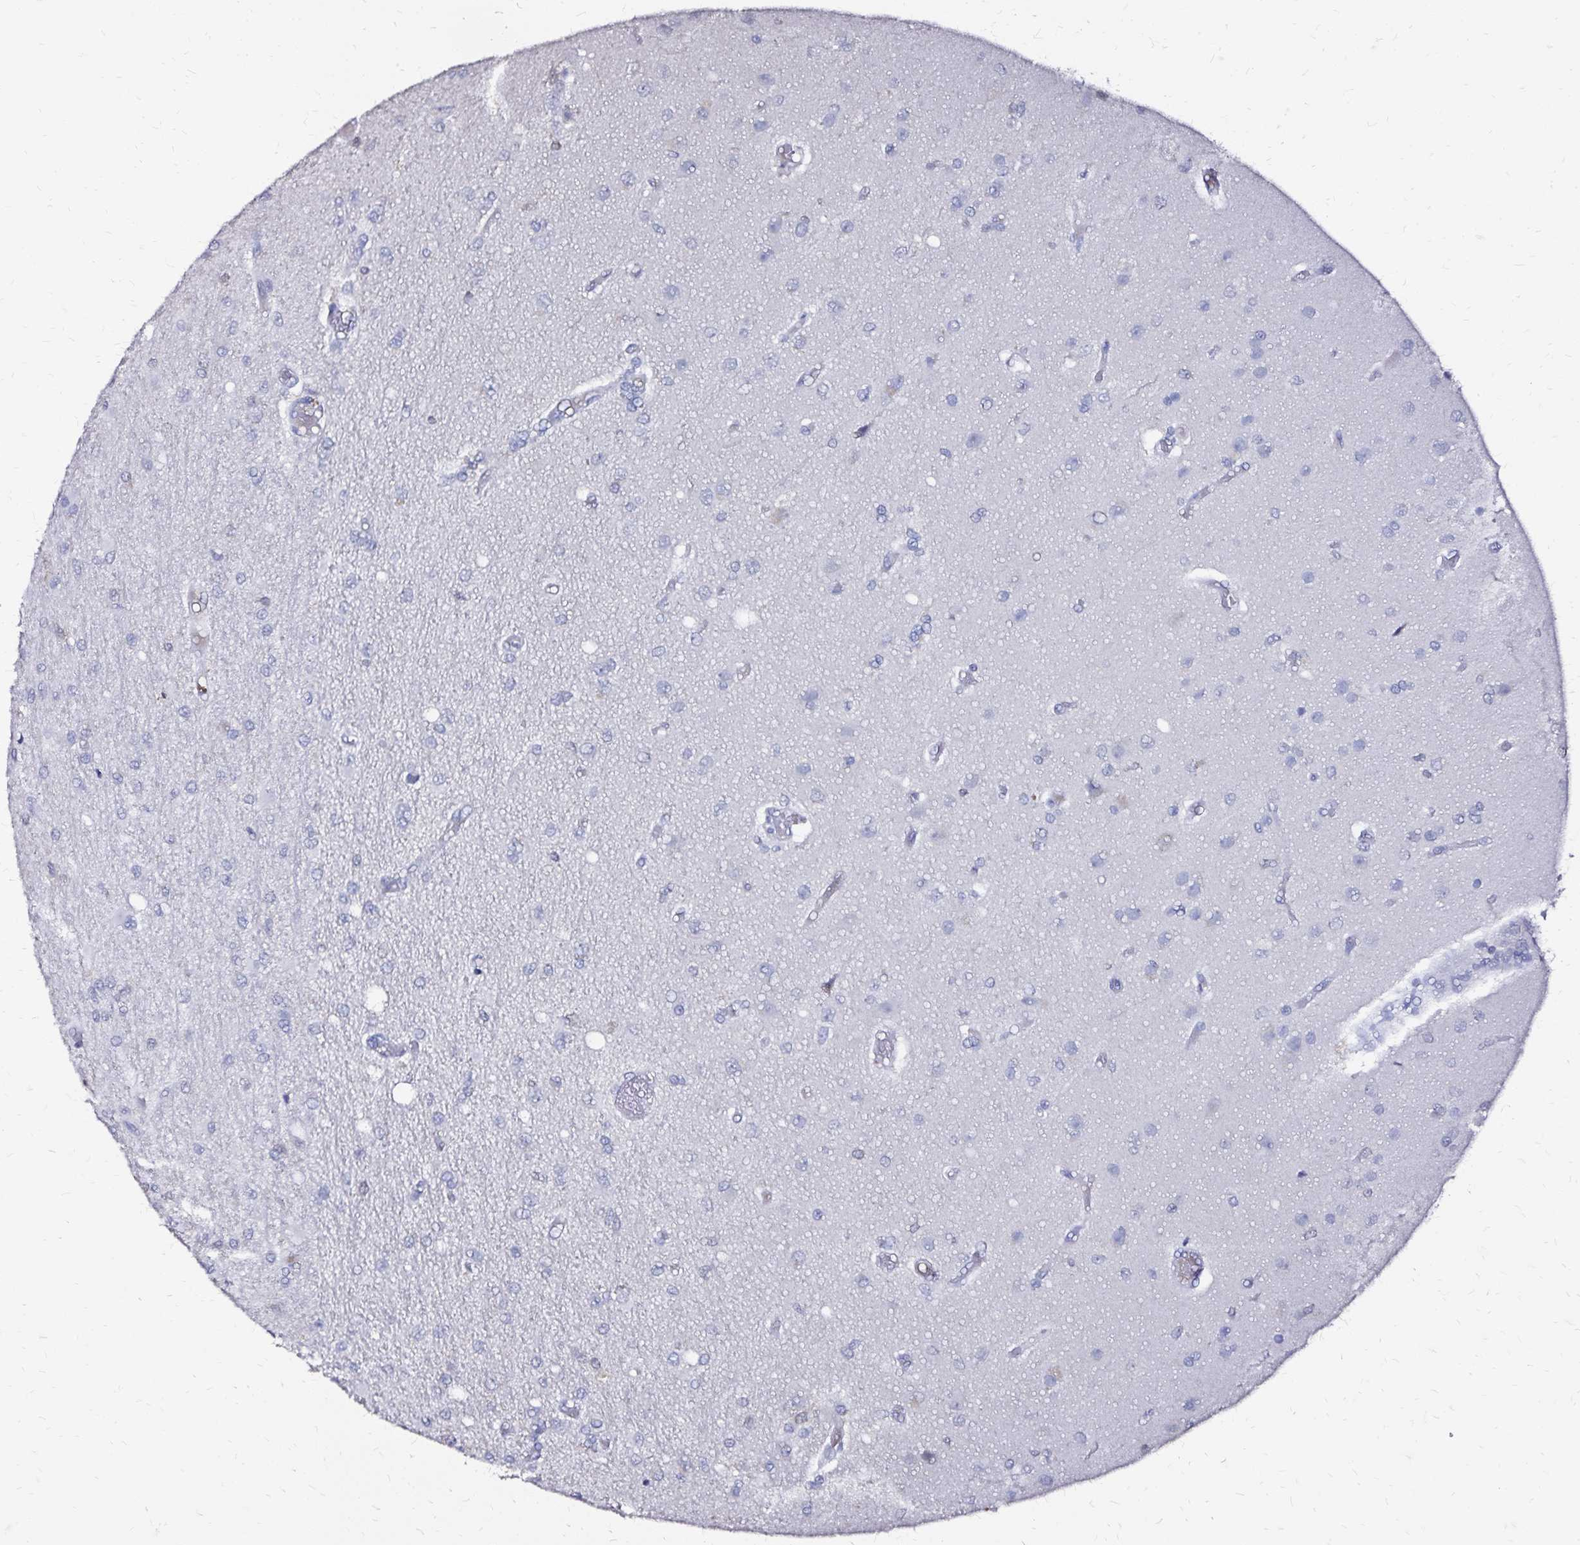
{"staining": {"intensity": "negative", "quantity": "none", "location": "none"}, "tissue": "glioma", "cell_type": "Tumor cells", "image_type": "cancer", "snomed": [{"axis": "morphology", "description": "Glioma, malignant, High grade"}, {"axis": "topography", "description": "Brain"}], "caption": "DAB immunohistochemical staining of high-grade glioma (malignant) displays no significant positivity in tumor cells.", "gene": "SLC5A1", "patient": {"sex": "female", "age": 70}}